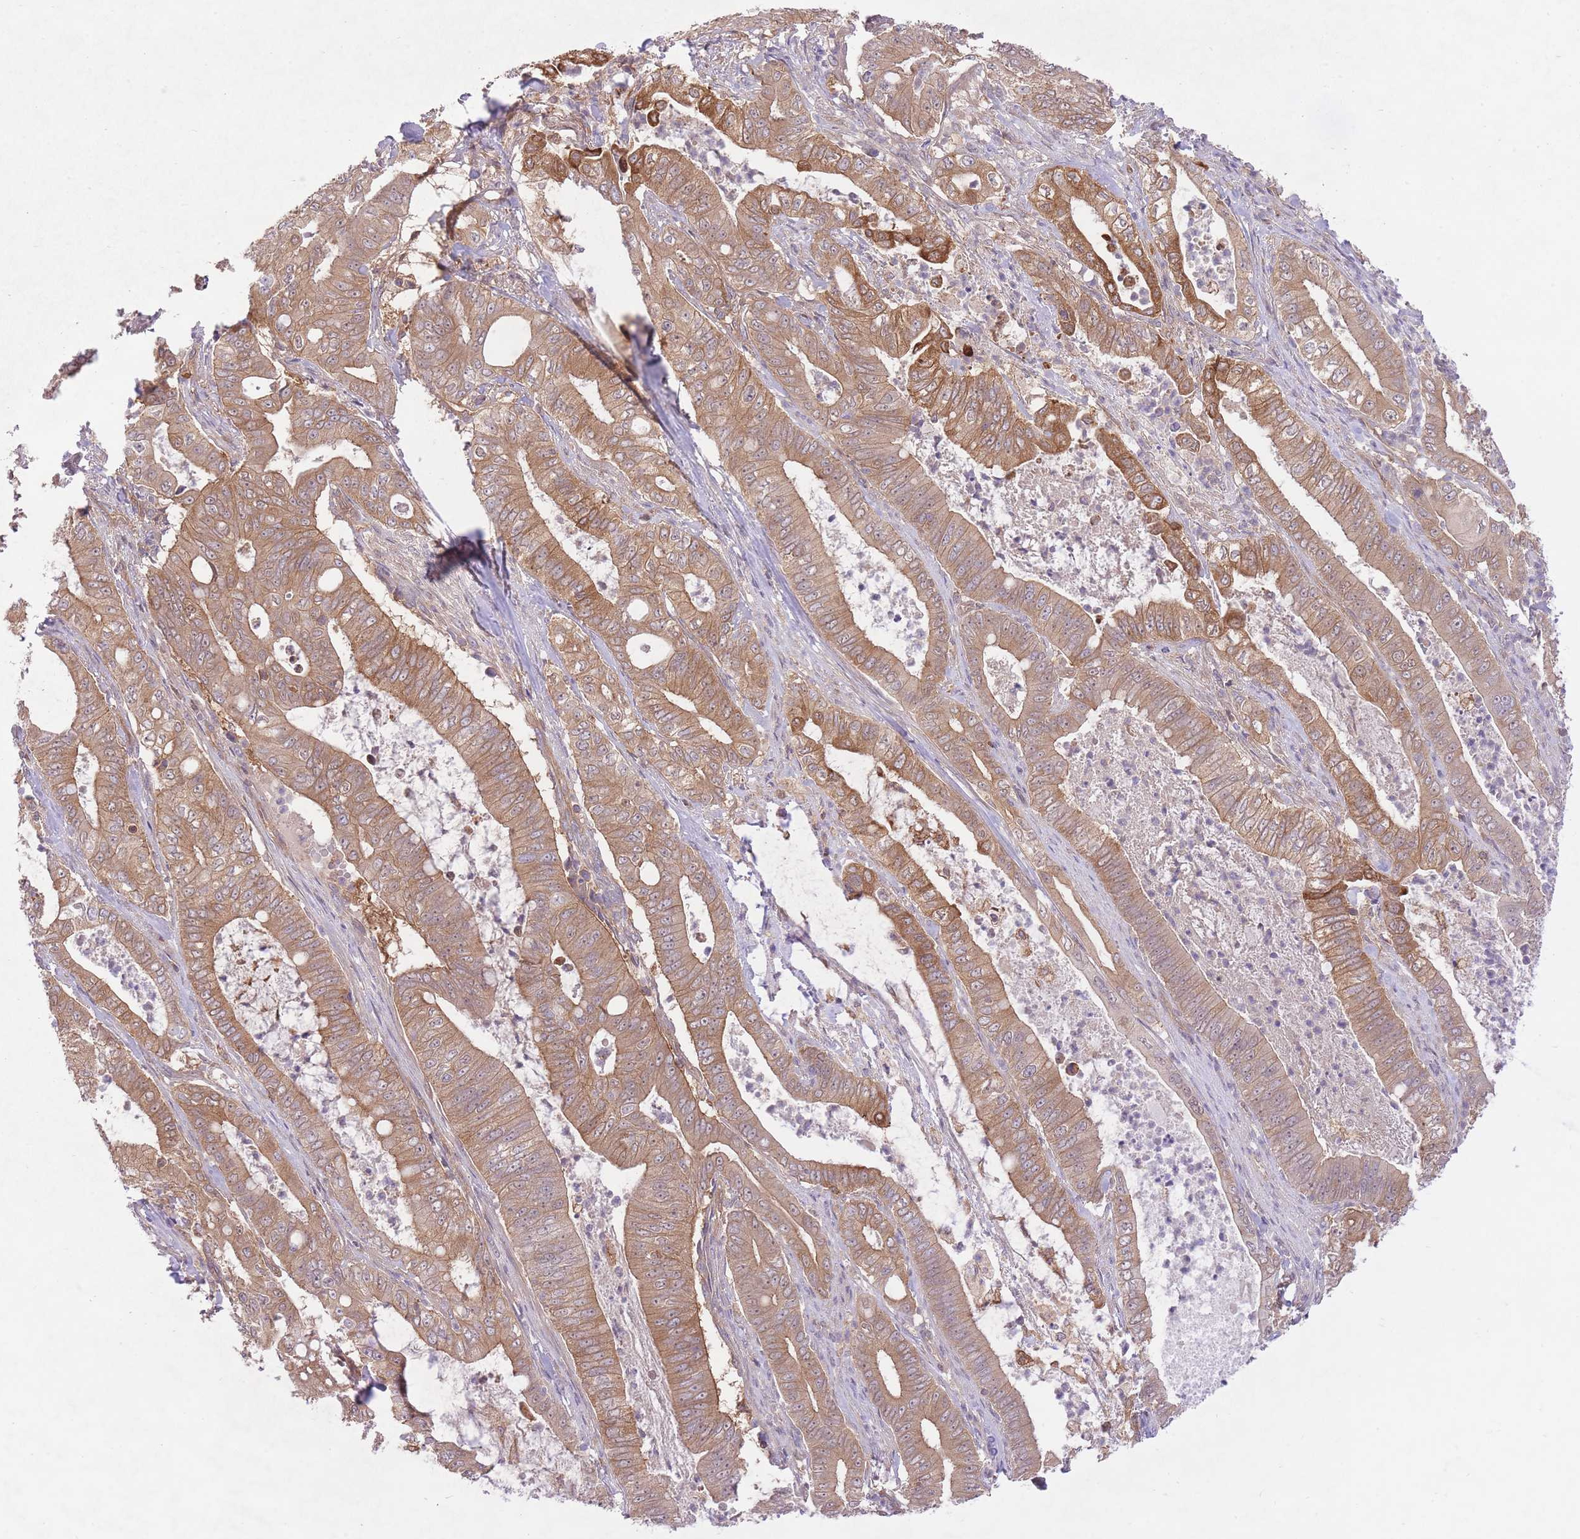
{"staining": {"intensity": "moderate", "quantity": ">75%", "location": "cytoplasmic/membranous"}, "tissue": "pancreatic cancer", "cell_type": "Tumor cells", "image_type": "cancer", "snomed": [{"axis": "morphology", "description": "Adenocarcinoma, NOS"}, {"axis": "topography", "description": "Pancreas"}], "caption": "IHC of adenocarcinoma (pancreatic) shows medium levels of moderate cytoplasmic/membranous expression in approximately >75% of tumor cells.", "gene": "PREP", "patient": {"sex": "male", "age": 71}}